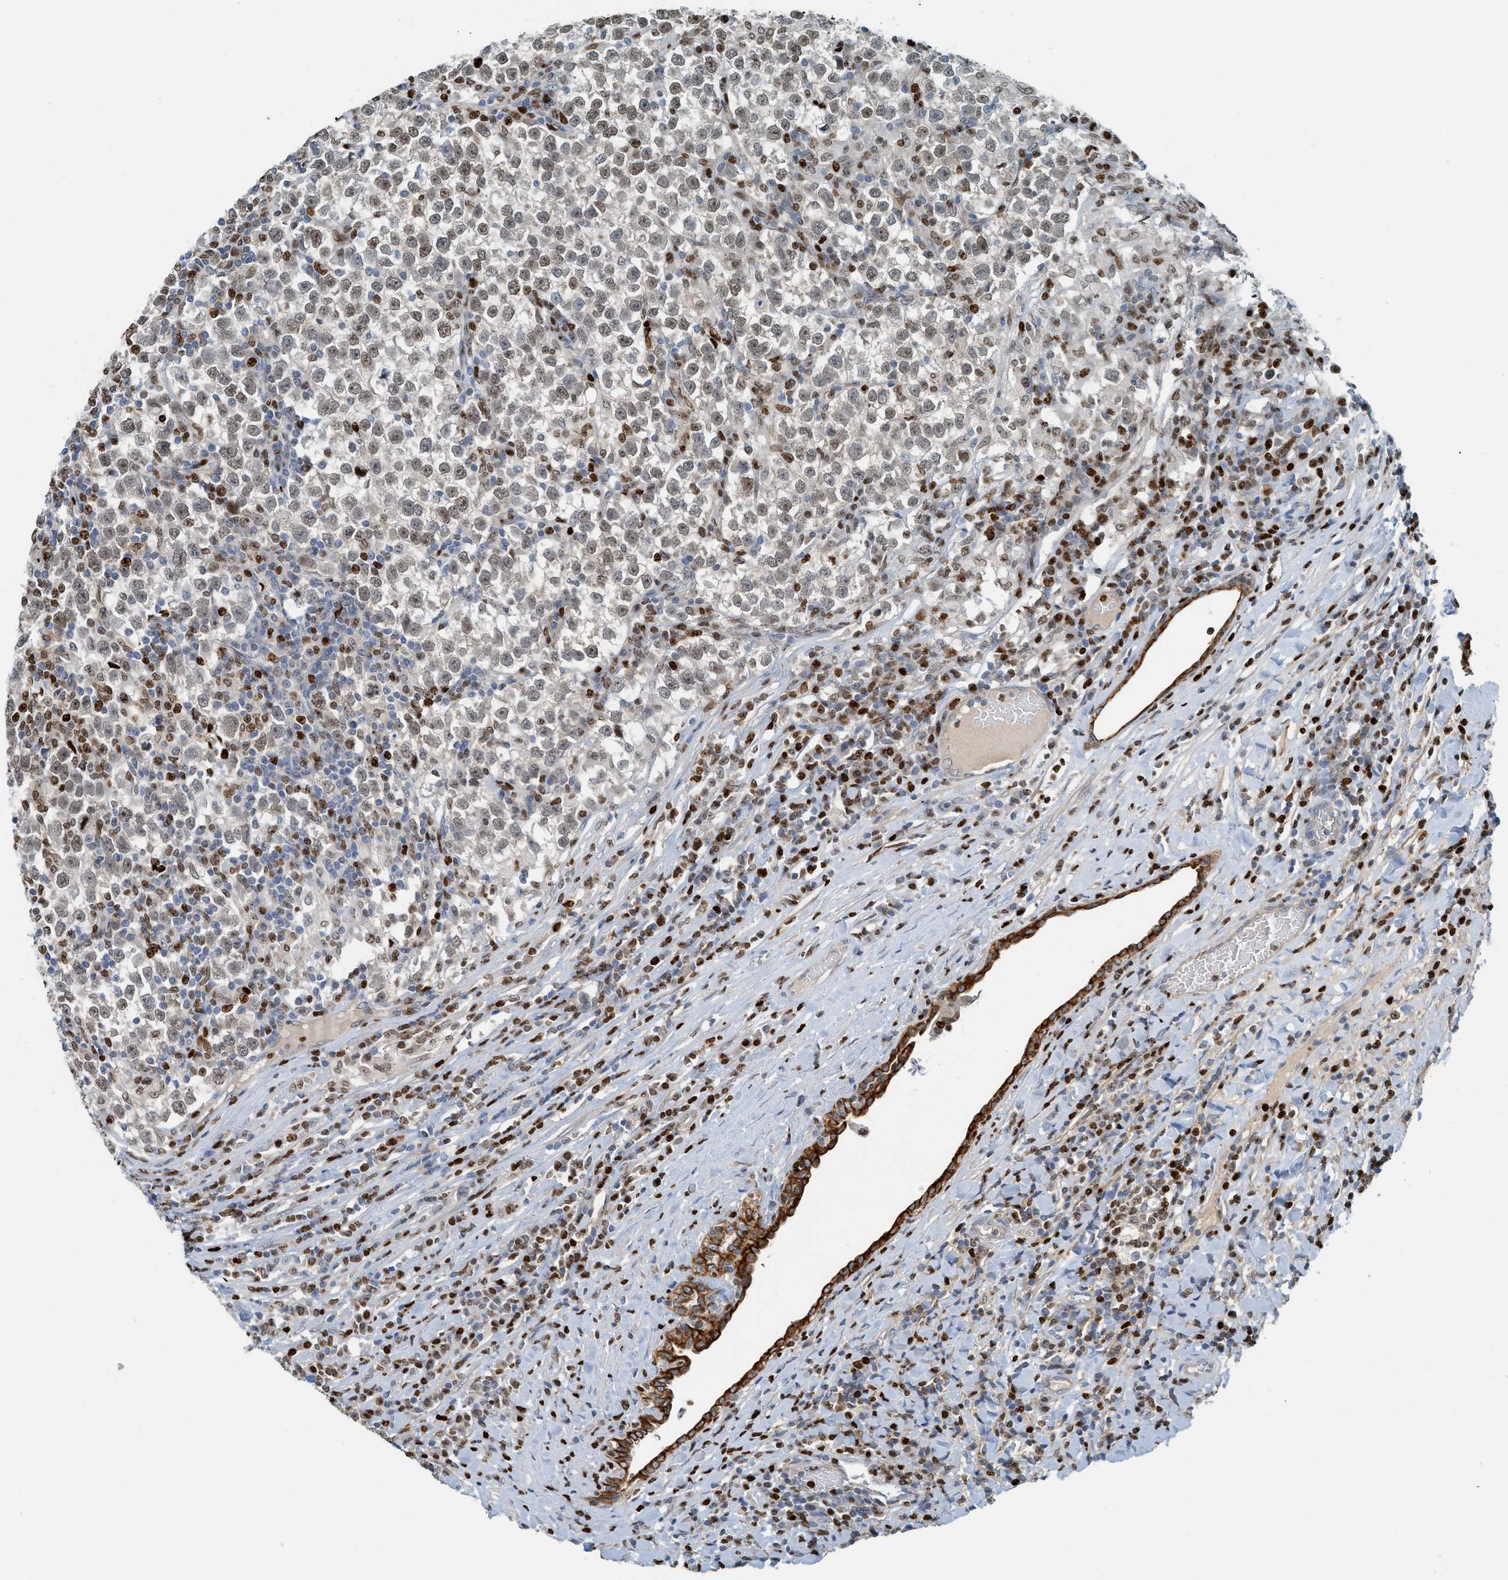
{"staining": {"intensity": "weak", "quantity": ">75%", "location": "nuclear"}, "tissue": "testis cancer", "cell_type": "Tumor cells", "image_type": "cancer", "snomed": [{"axis": "morphology", "description": "Normal tissue, NOS"}, {"axis": "morphology", "description": "Seminoma, NOS"}, {"axis": "topography", "description": "Testis"}], "caption": "Immunohistochemical staining of testis seminoma displays low levels of weak nuclear staining in approximately >75% of tumor cells. (brown staining indicates protein expression, while blue staining denotes nuclei).", "gene": "SH3D19", "patient": {"sex": "male", "age": 43}}